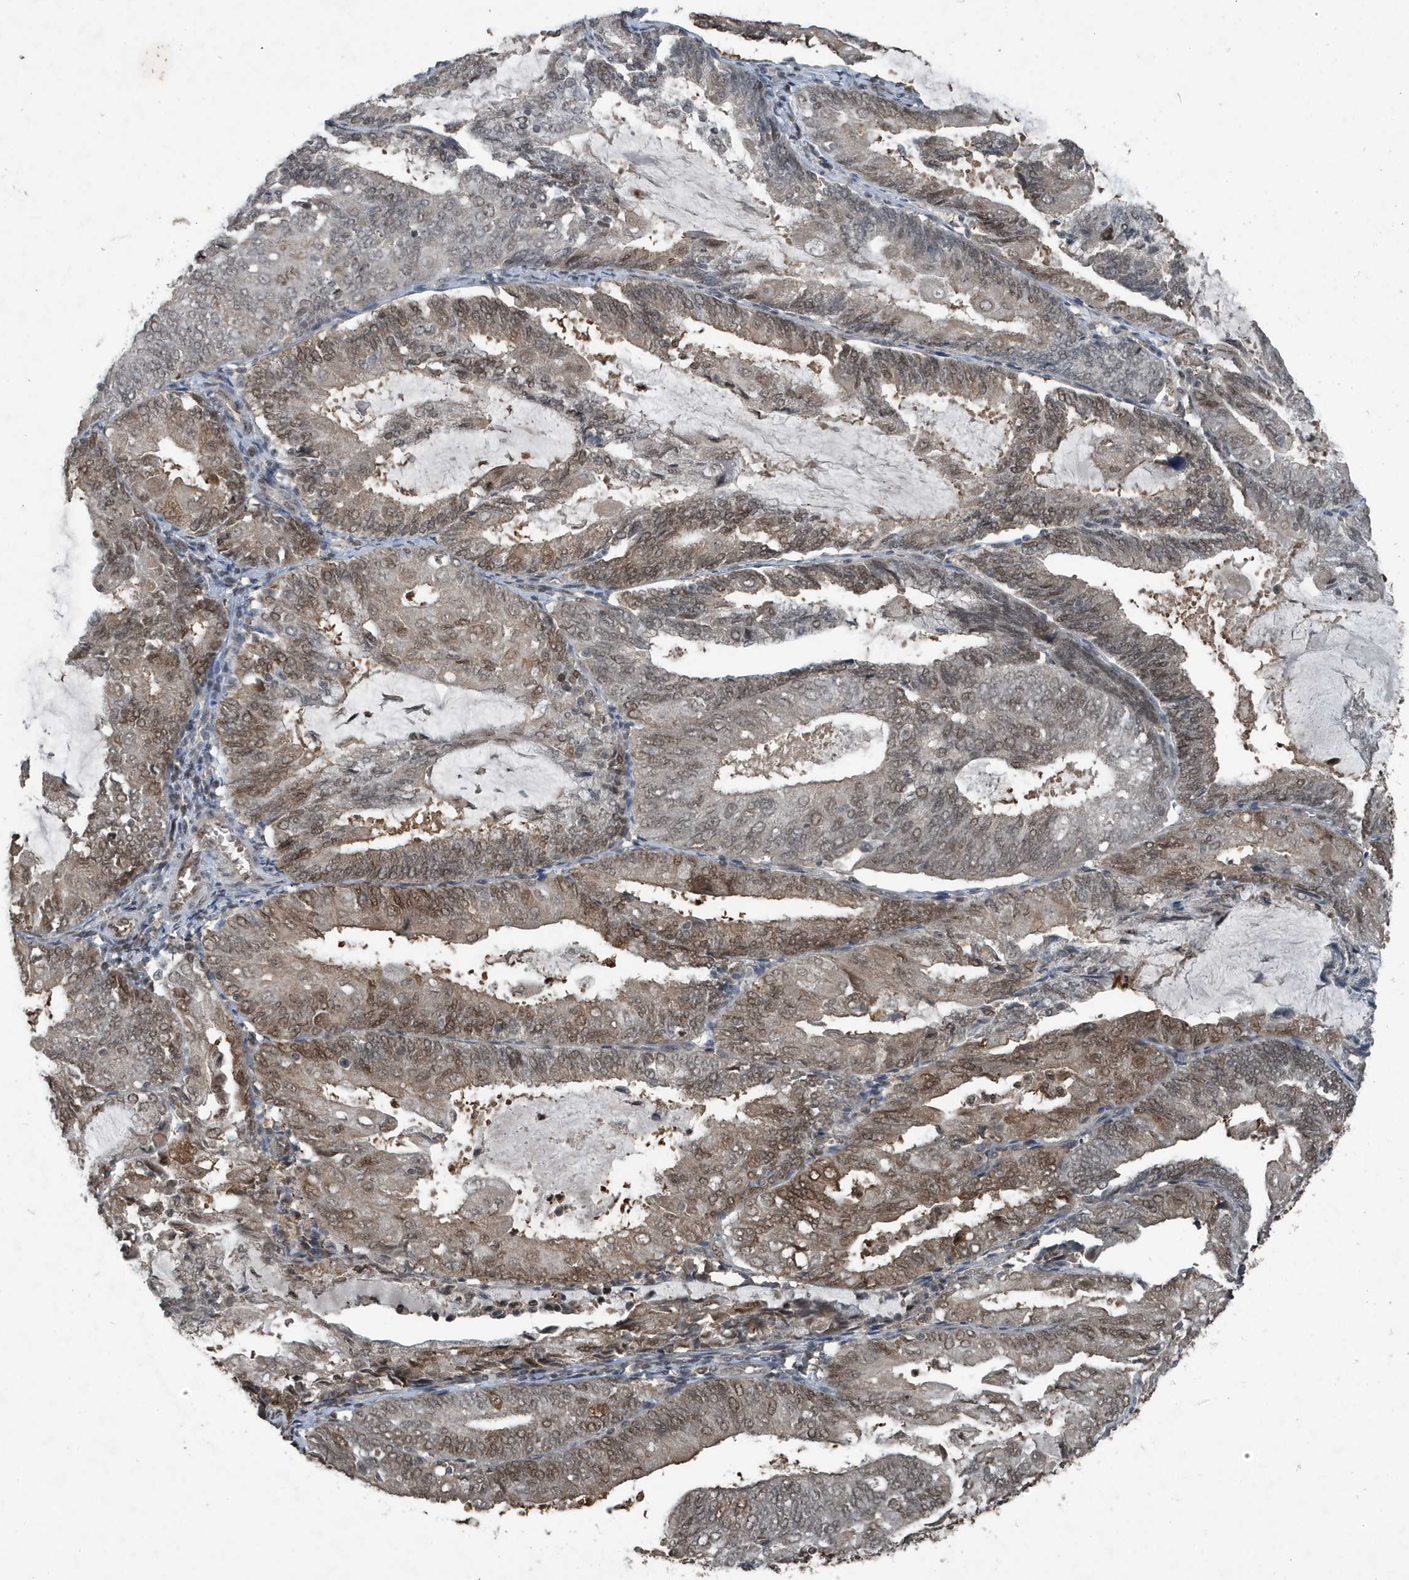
{"staining": {"intensity": "moderate", "quantity": "25%-75%", "location": "nuclear"}, "tissue": "endometrial cancer", "cell_type": "Tumor cells", "image_type": "cancer", "snomed": [{"axis": "morphology", "description": "Adenocarcinoma, NOS"}, {"axis": "topography", "description": "Endometrium"}], "caption": "DAB (3,3'-diaminobenzidine) immunohistochemical staining of human endometrial adenocarcinoma displays moderate nuclear protein expression in about 25%-75% of tumor cells.", "gene": "HSPA1A", "patient": {"sex": "female", "age": 81}}